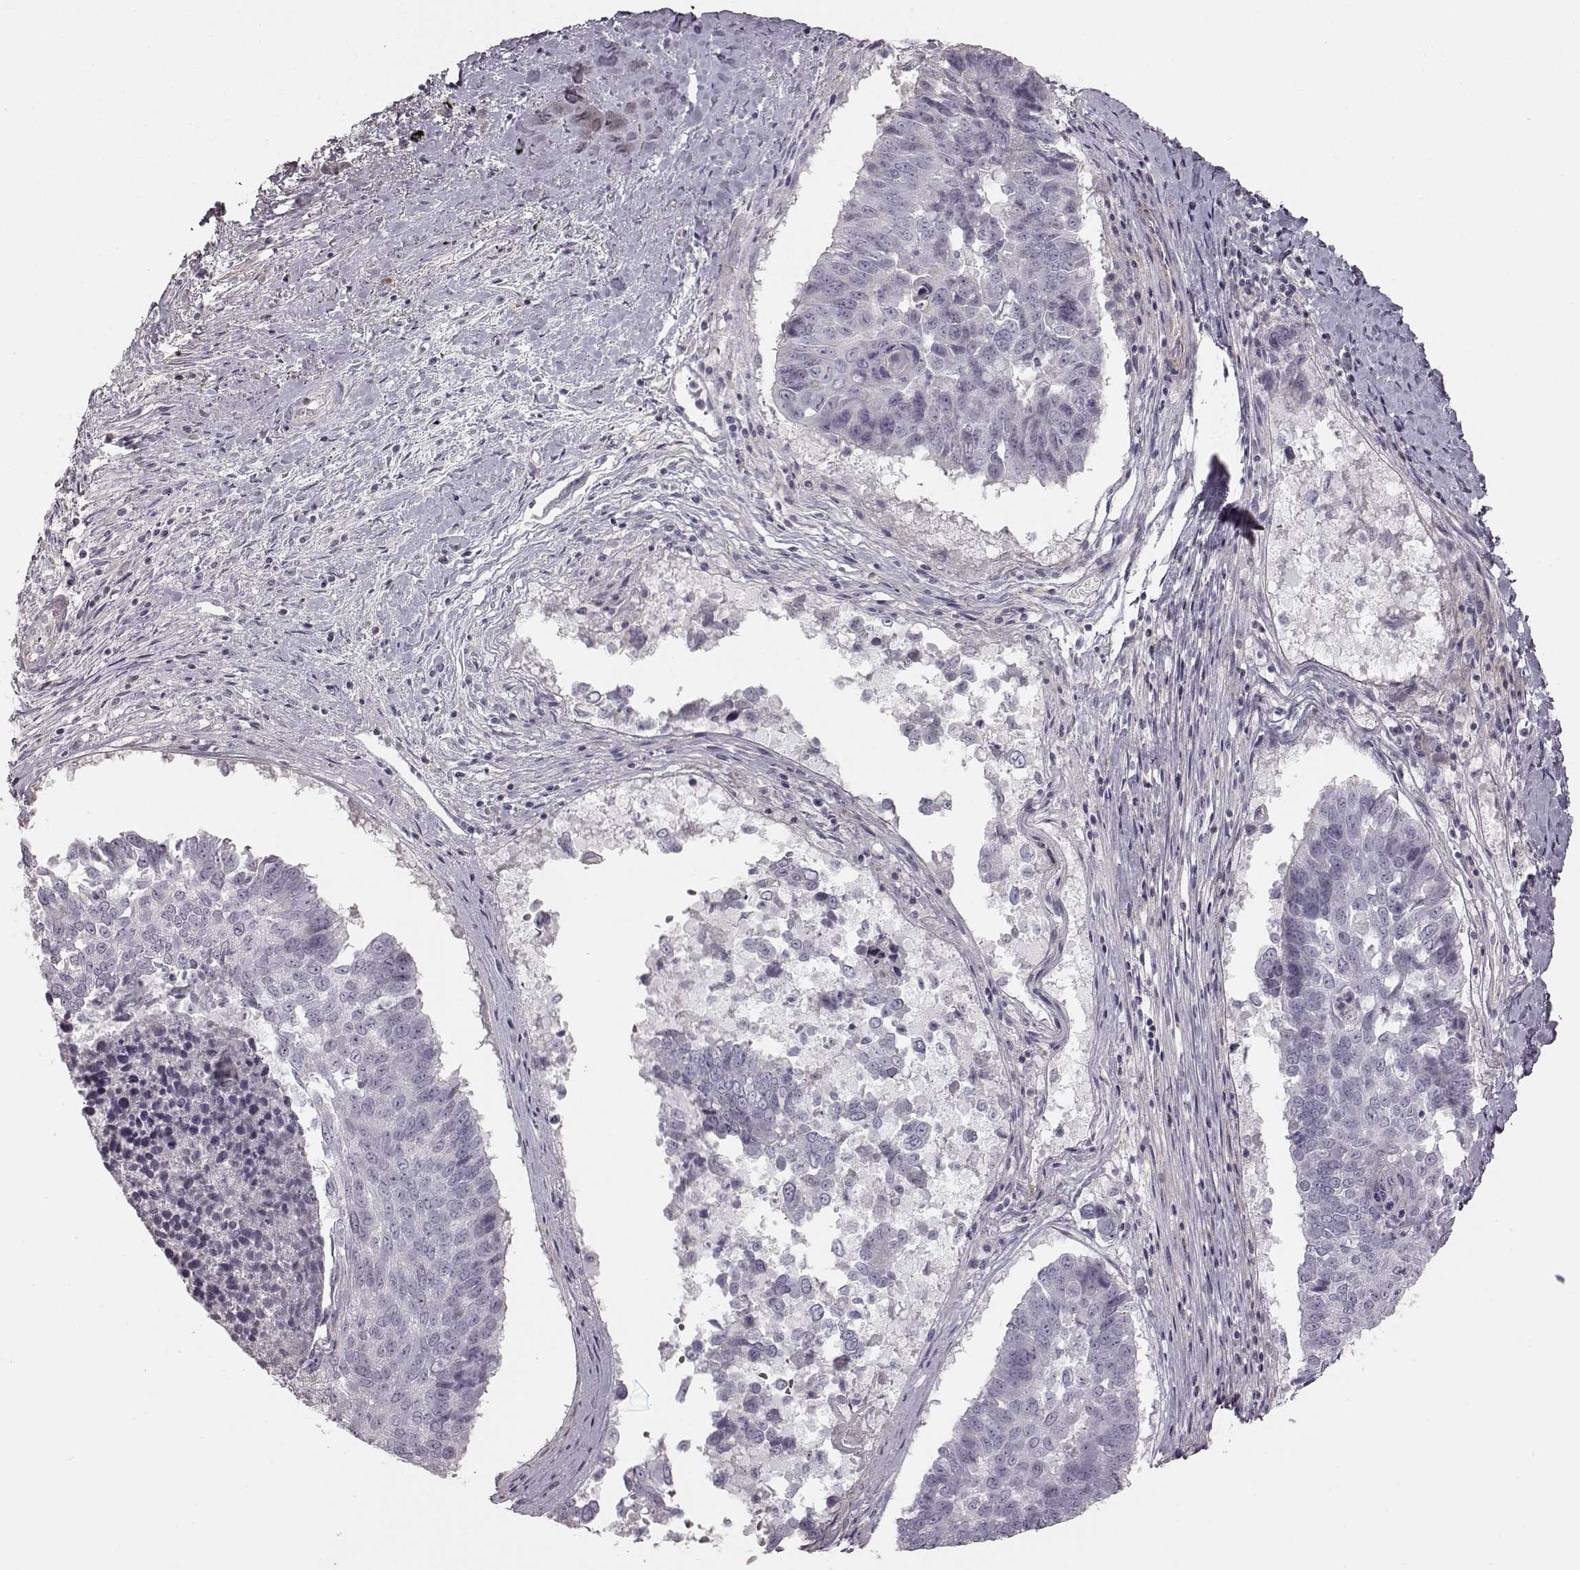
{"staining": {"intensity": "negative", "quantity": "none", "location": "none"}, "tissue": "lung cancer", "cell_type": "Tumor cells", "image_type": "cancer", "snomed": [{"axis": "morphology", "description": "Squamous cell carcinoma, NOS"}, {"axis": "topography", "description": "Lung"}], "caption": "Immunohistochemistry (IHC) photomicrograph of lung squamous cell carcinoma stained for a protein (brown), which demonstrates no positivity in tumor cells.", "gene": "PRLHR", "patient": {"sex": "male", "age": 73}}